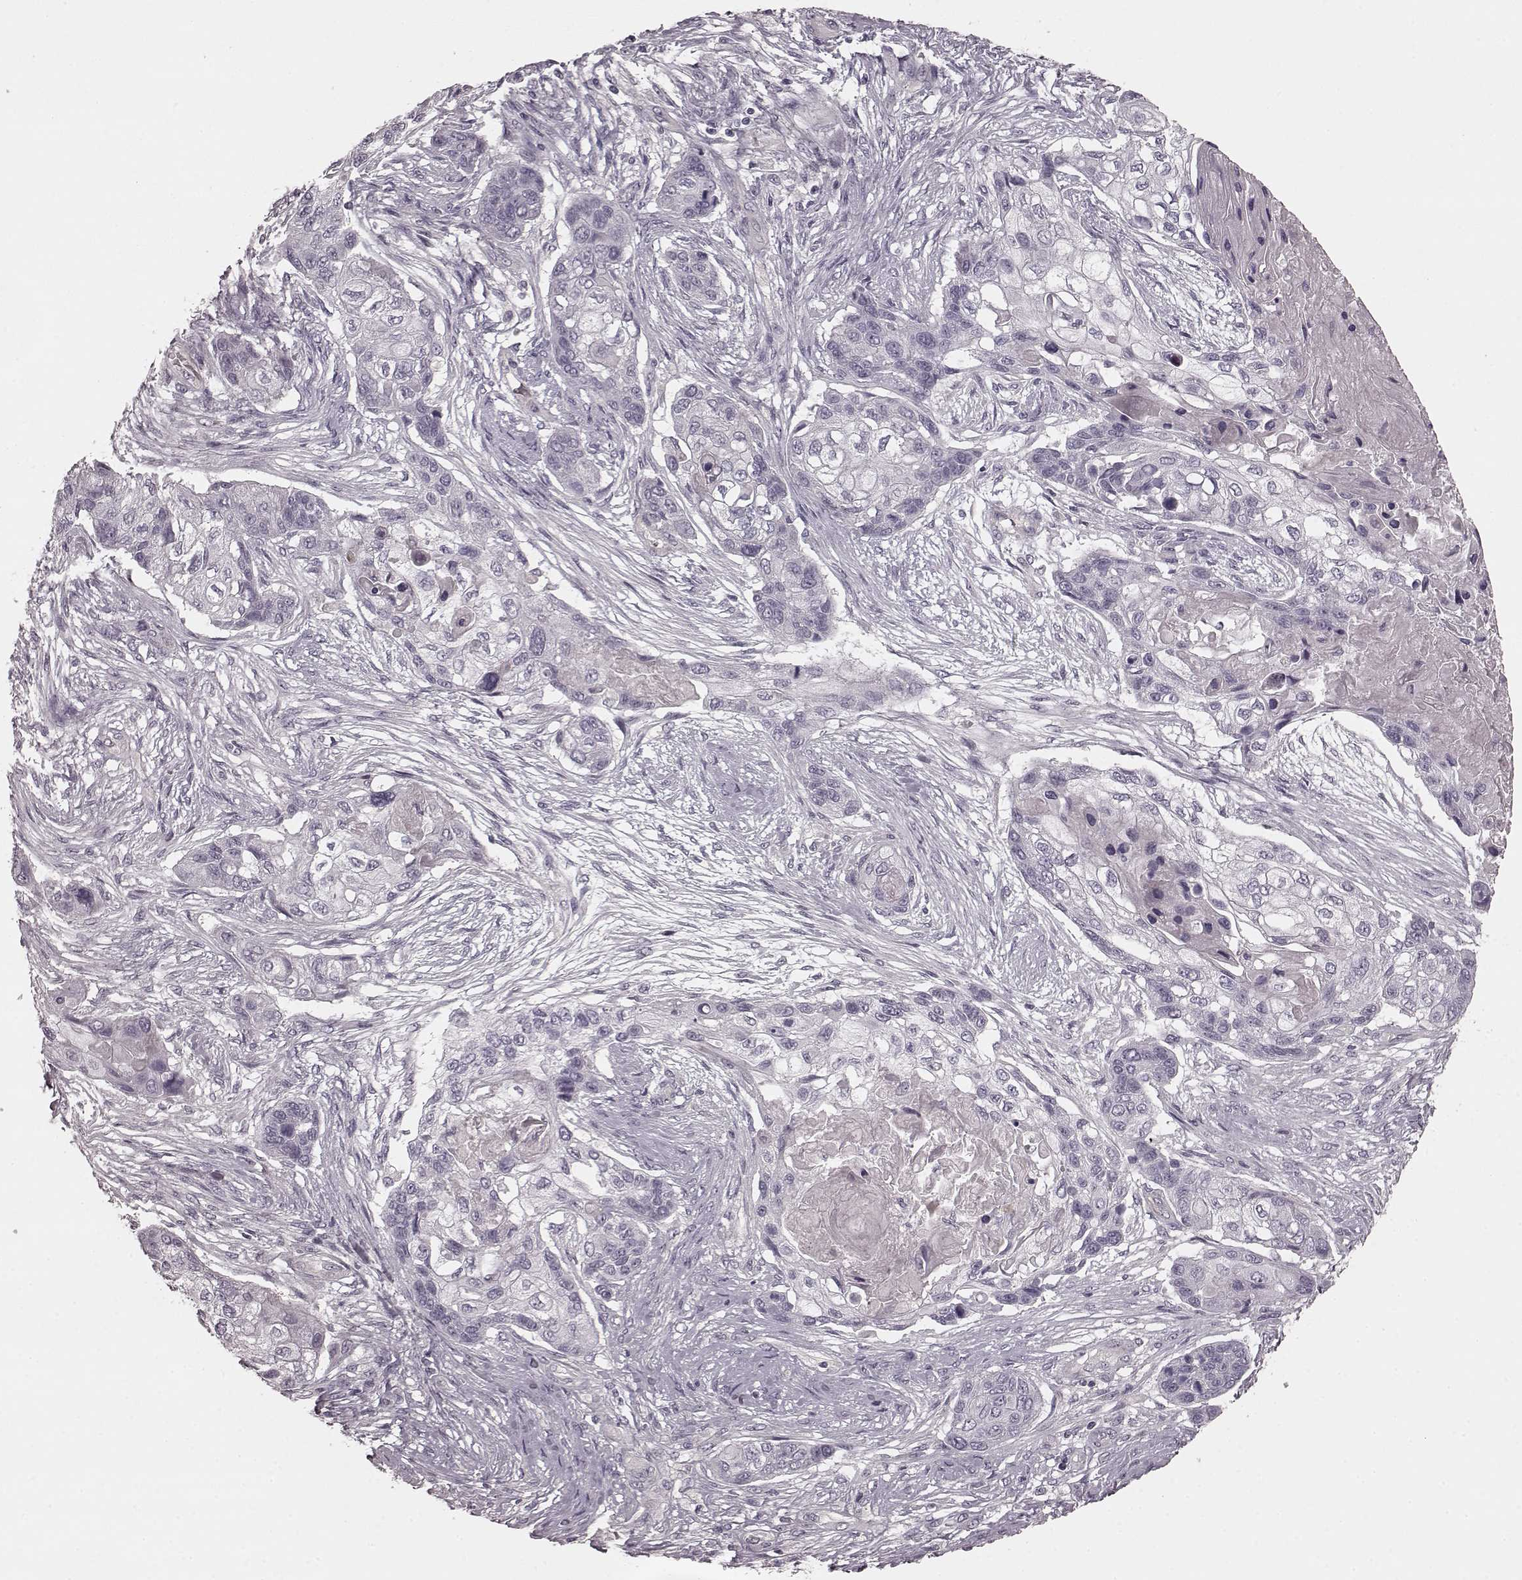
{"staining": {"intensity": "negative", "quantity": "none", "location": "none"}, "tissue": "lung cancer", "cell_type": "Tumor cells", "image_type": "cancer", "snomed": [{"axis": "morphology", "description": "Squamous cell carcinoma, NOS"}, {"axis": "topography", "description": "Lung"}], "caption": "The immunohistochemistry micrograph has no significant expression in tumor cells of lung cancer (squamous cell carcinoma) tissue.", "gene": "PRKCE", "patient": {"sex": "male", "age": 69}}